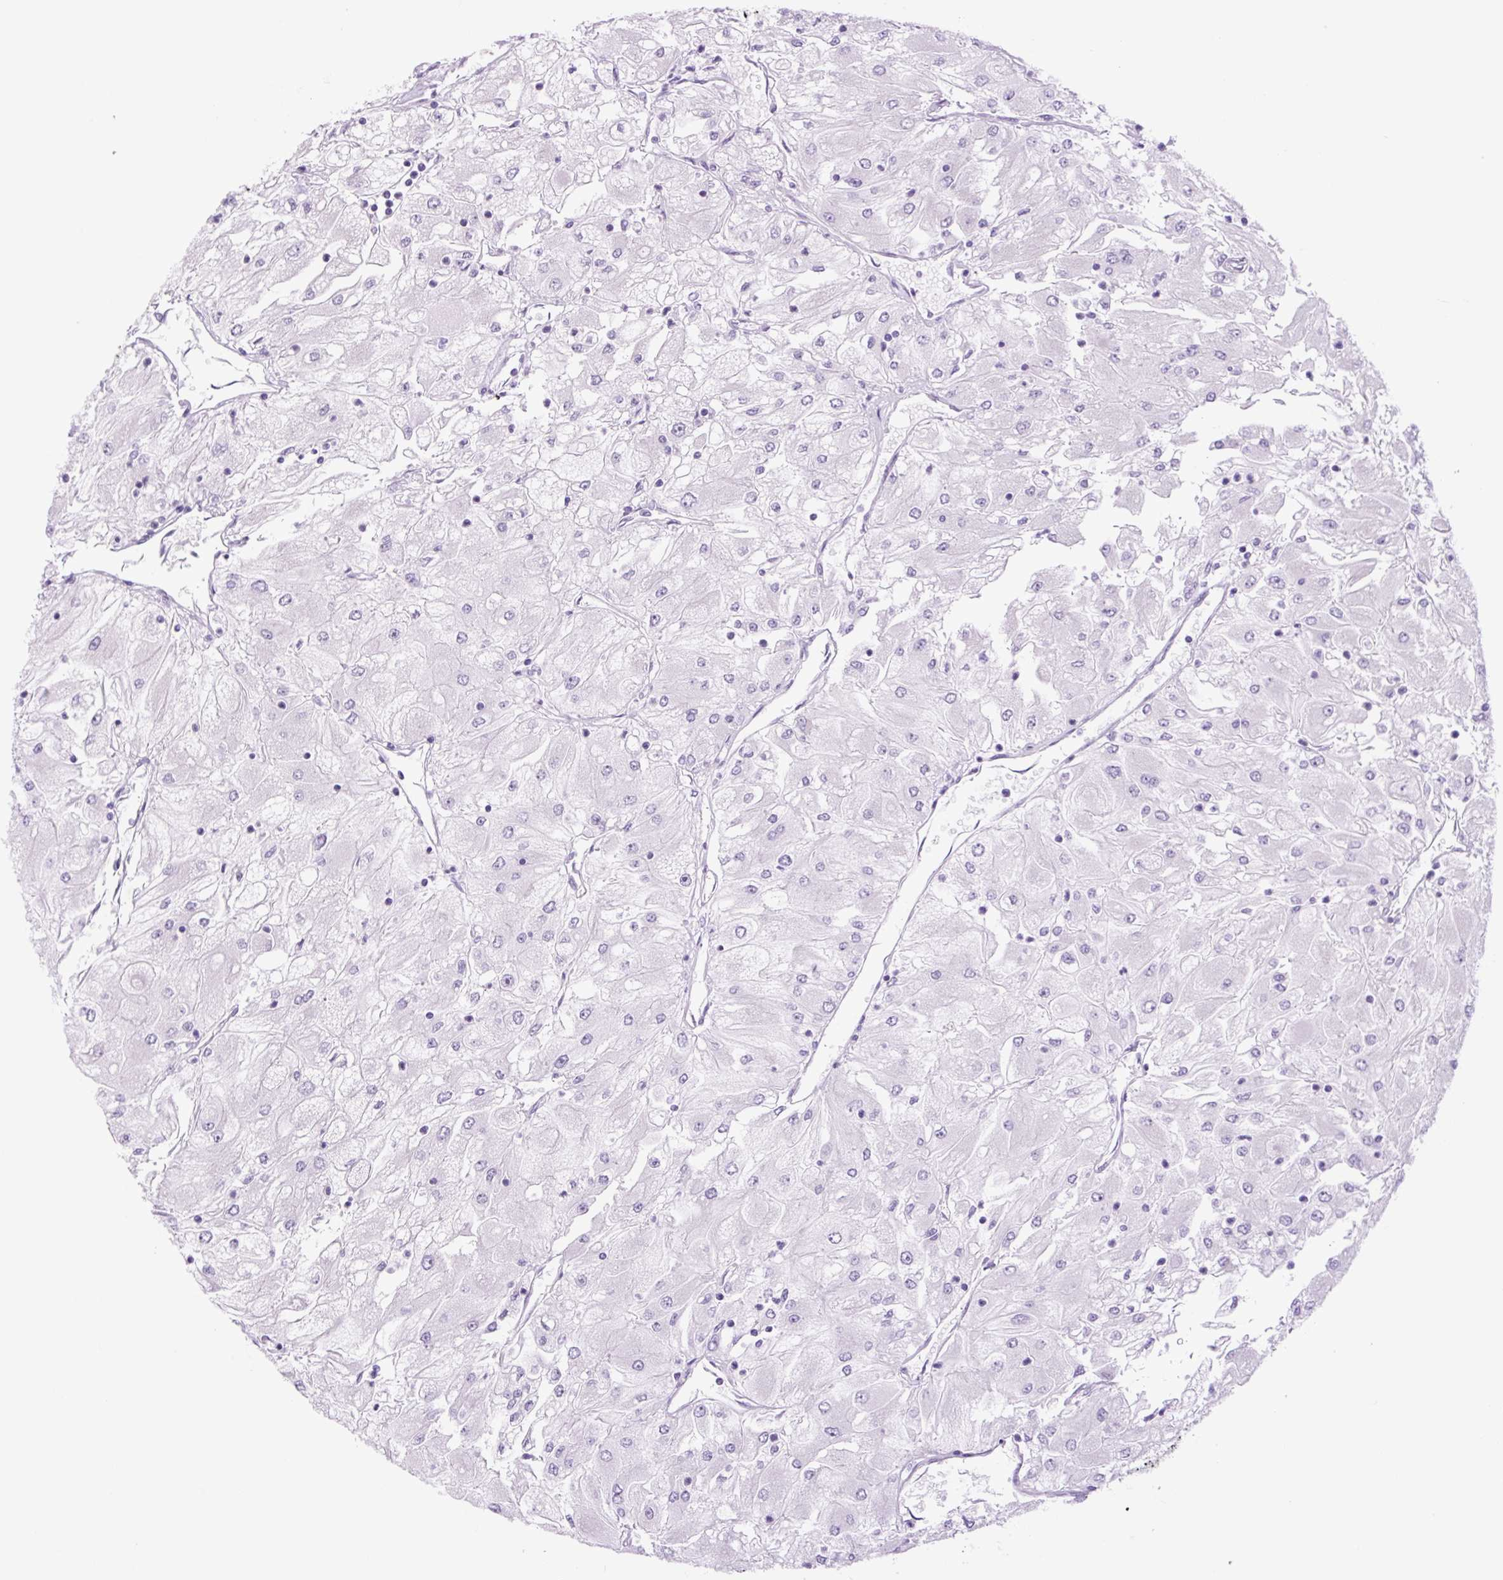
{"staining": {"intensity": "negative", "quantity": "none", "location": "none"}, "tissue": "renal cancer", "cell_type": "Tumor cells", "image_type": "cancer", "snomed": [{"axis": "morphology", "description": "Adenocarcinoma, NOS"}, {"axis": "topography", "description": "Kidney"}], "caption": "This is an immunohistochemistry histopathology image of human renal adenocarcinoma. There is no expression in tumor cells.", "gene": "TFF2", "patient": {"sex": "male", "age": 80}}